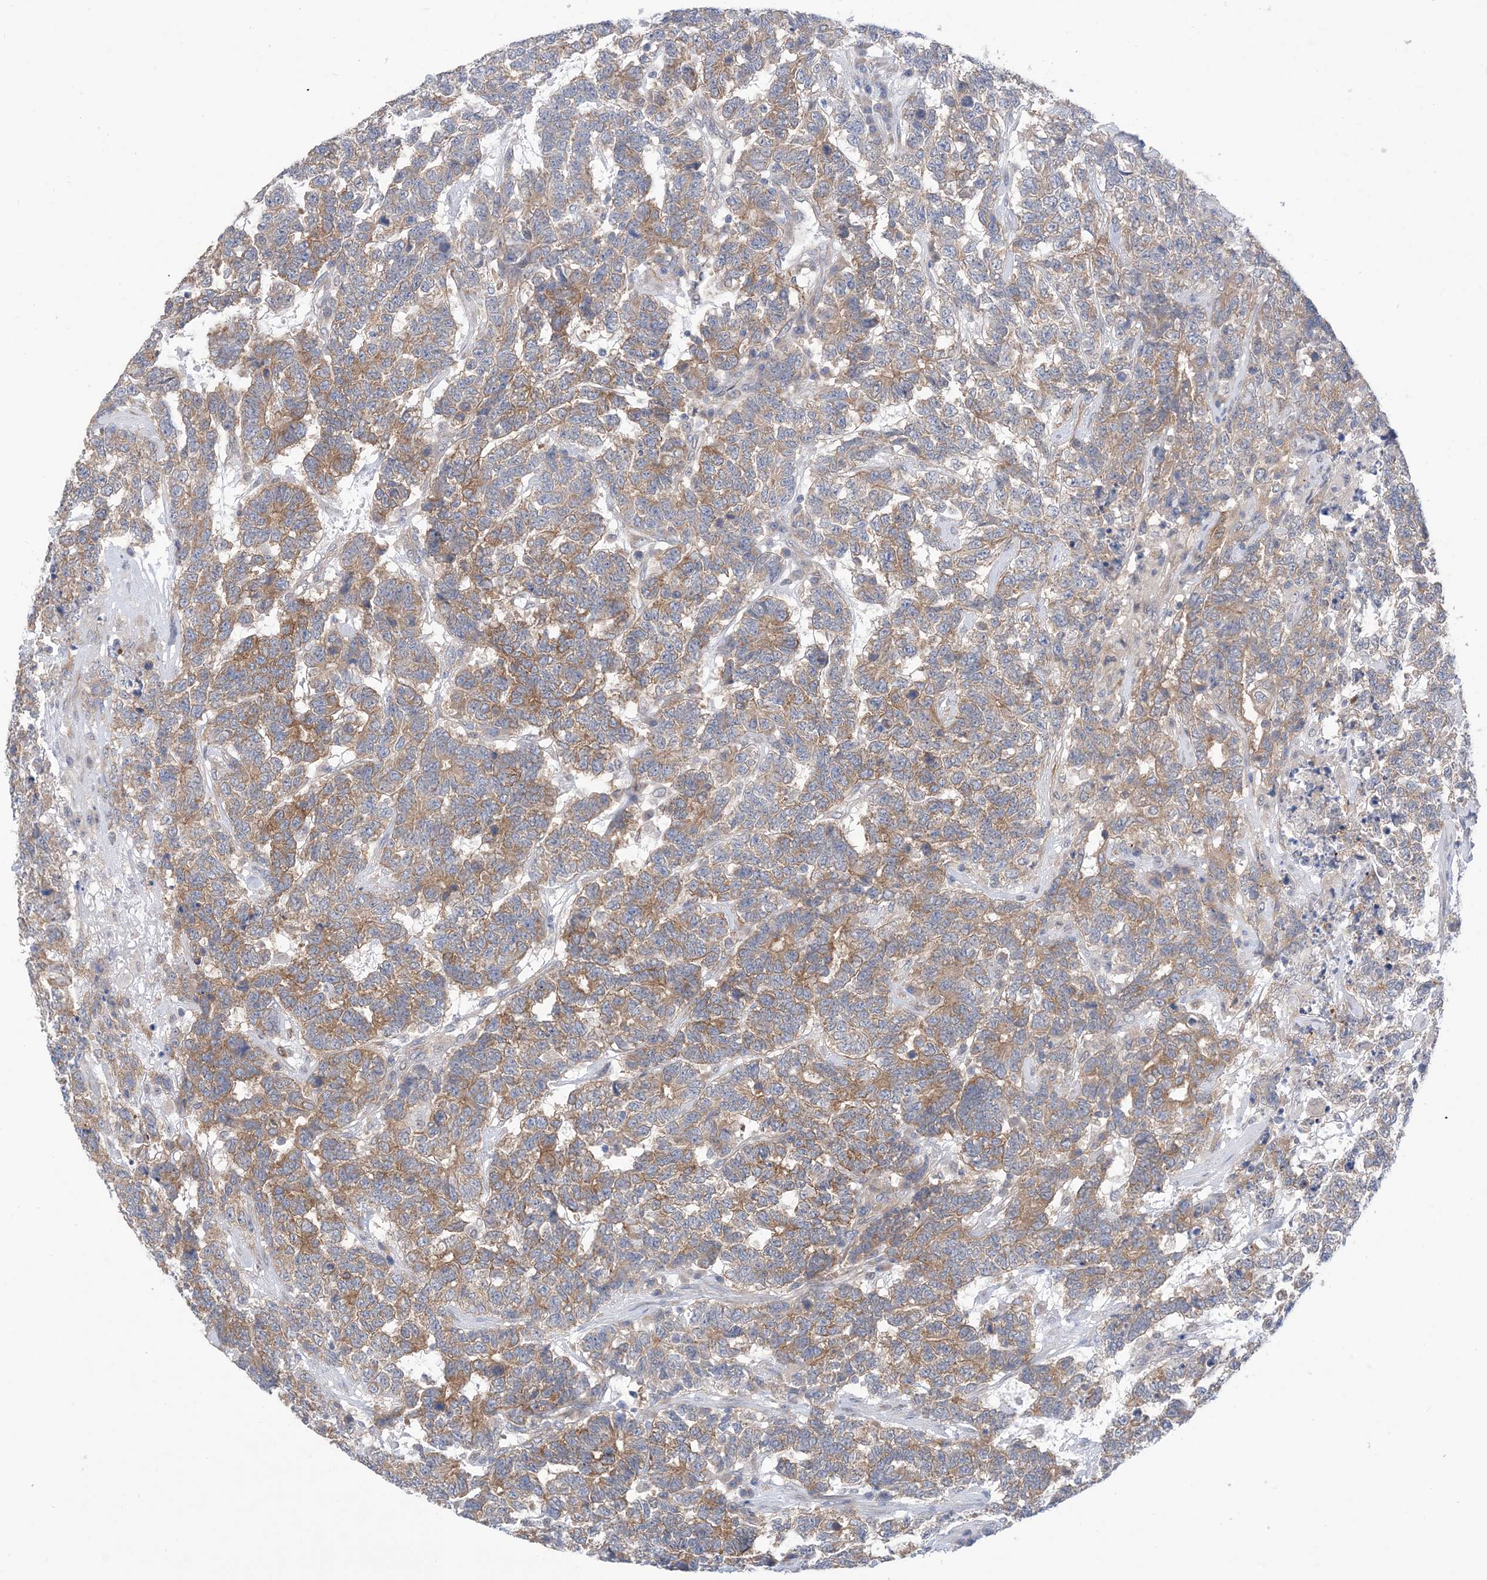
{"staining": {"intensity": "moderate", "quantity": "25%-75%", "location": "cytoplasmic/membranous"}, "tissue": "testis cancer", "cell_type": "Tumor cells", "image_type": "cancer", "snomed": [{"axis": "morphology", "description": "Carcinoma, Embryonal, NOS"}, {"axis": "topography", "description": "Testis"}], "caption": "Immunohistochemical staining of testis embryonal carcinoma reveals medium levels of moderate cytoplasmic/membranous protein expression in about 25%-75% of tumor cells. (Stains: DAB in brown, nuclei in blue, Microscopy: brightfield microscopy at high magnification).", "gene": "EHBP1", "patient": {"sex": "male", "age": 26}}